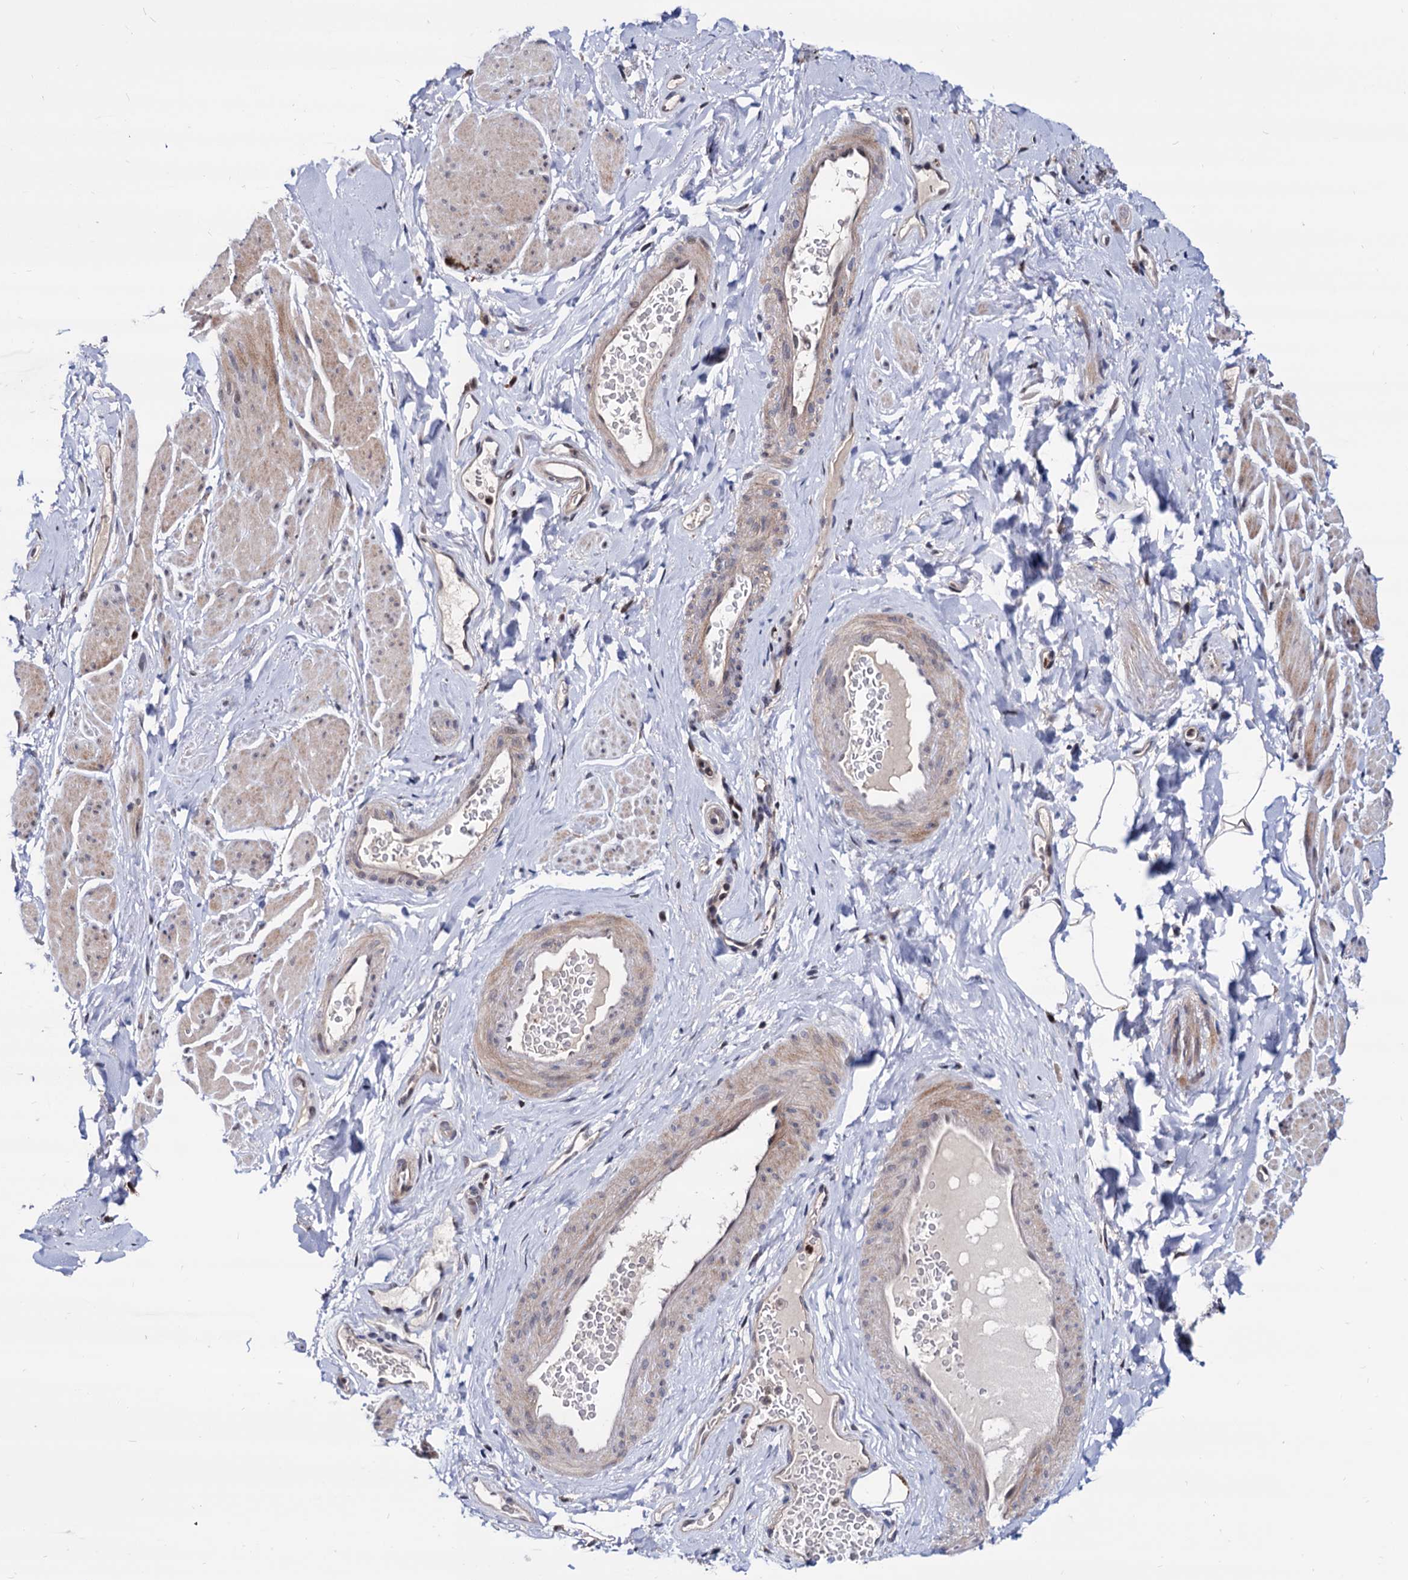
{"staining": {"intensity": "weak", "quantity": "25%-75%", "location": "nuclear"}, "tissue": "smooth muscle", "cell_type": "Smooth muscle cells", "image_type": "normal", "snomed": [{"axis": "morphology", "description": "Normal tissue, NOS"}, {"axis": "topography", "description": "Smooth muscle"}, {"axis": "topography", "description": "Peripheral nerve tissue"}], "caption": "Immunohistochemical staining of unremarkable human smooth muscle shows weak nuclear protein expression in about 25%-75% of smooth muscle cells.", "gene": "RNASEH2B", "patient": {"sex": "male", "age": 69}}